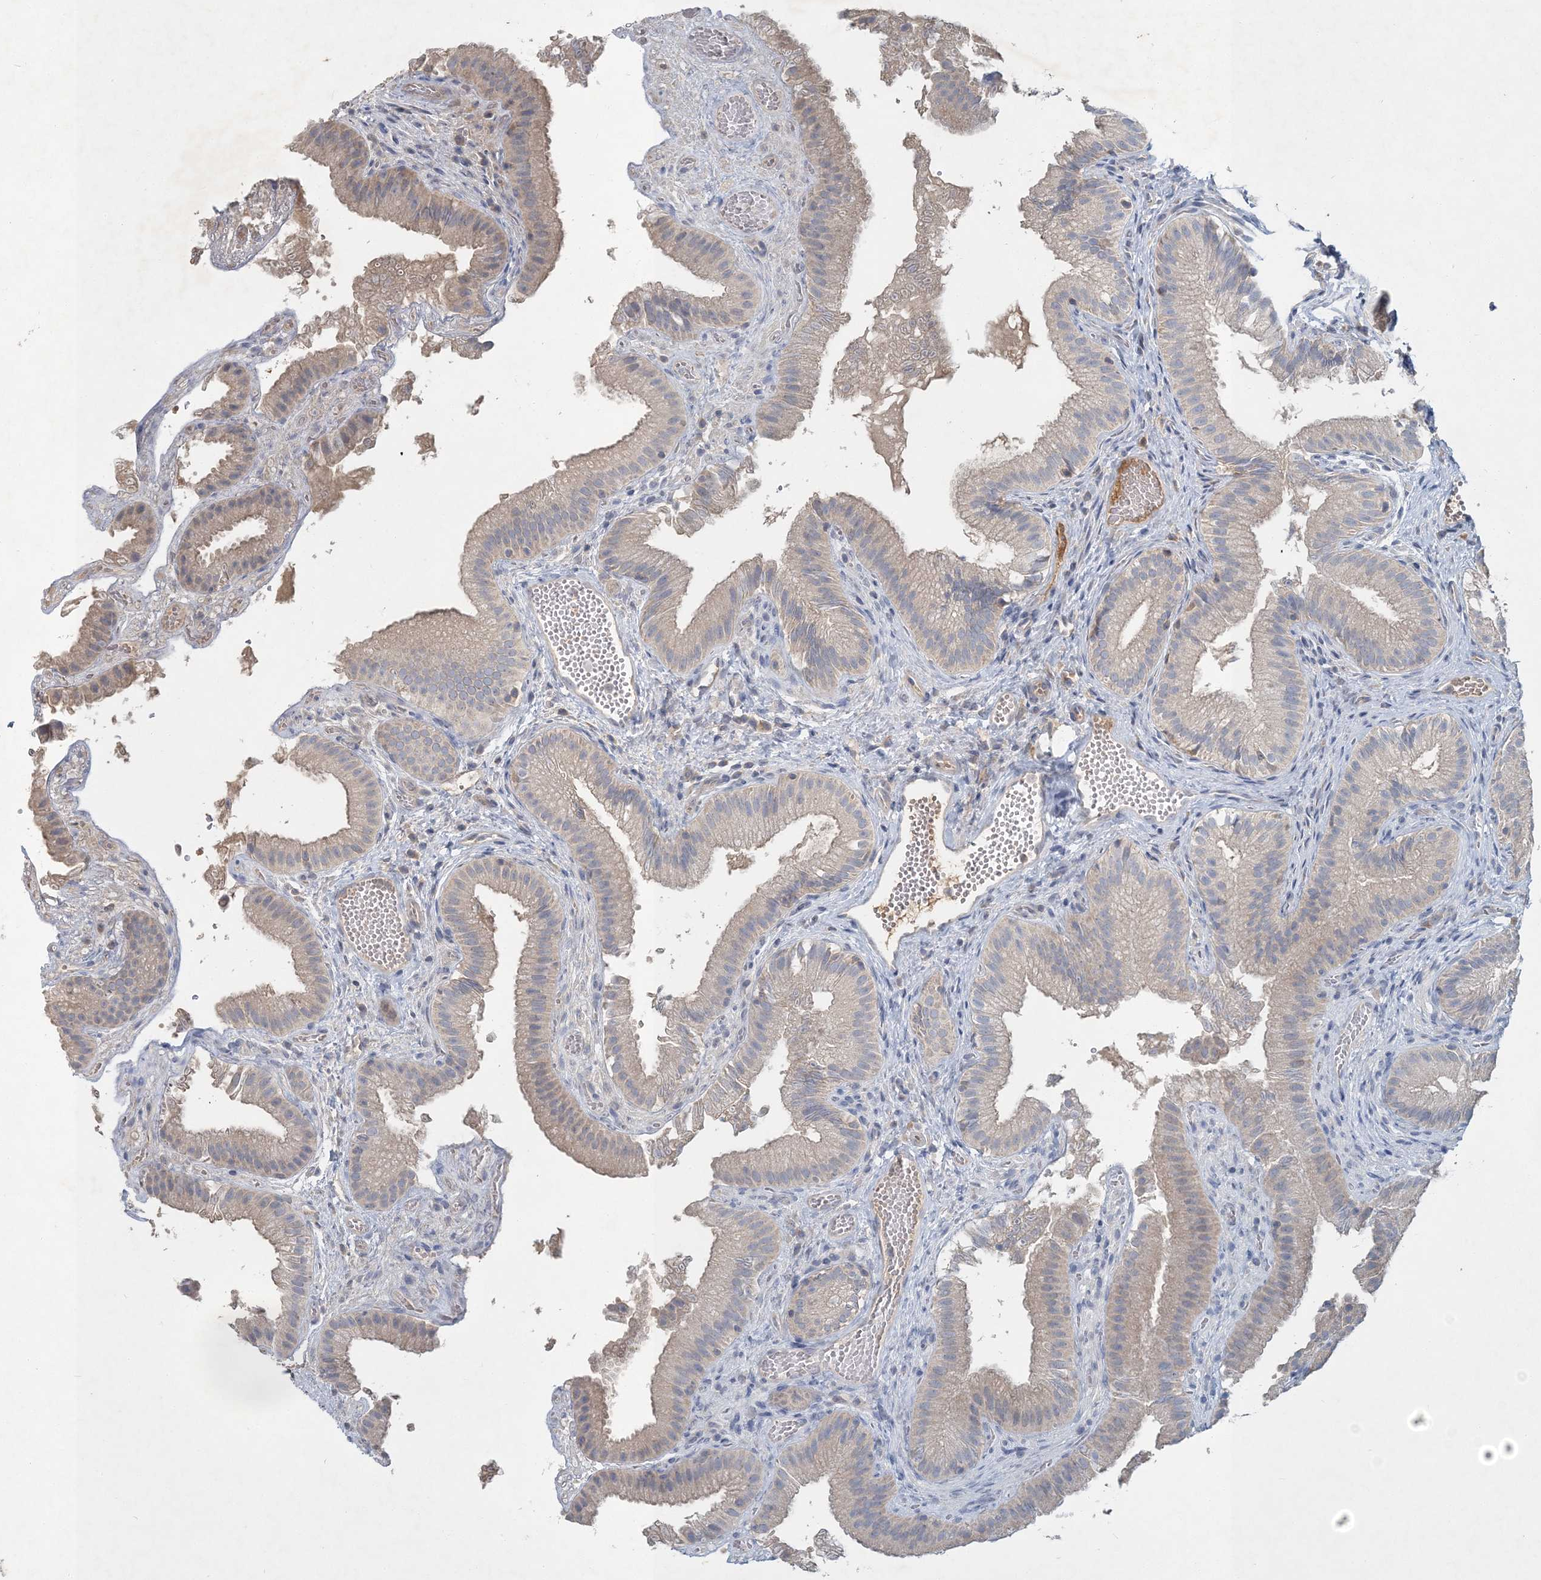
{"staining": {"intensity": "weak", "quantity": "<25%", "location": "cytoplasmic/membranous"}, "tissue": "gallbladder", "cell_type": "Glandular cells", "image_type": "normal", "snomed": [{"axis": "morphology", "description": "Normal tissue, NOS"}, {"axis": "topography", "description": "Gallbladder"}], "caption": "Human gallbladder stained for a protein using IHC exhibits no expression in glandular cells.", "gene": "RNF25", "patient": {"sex": "female", "age": 30}}